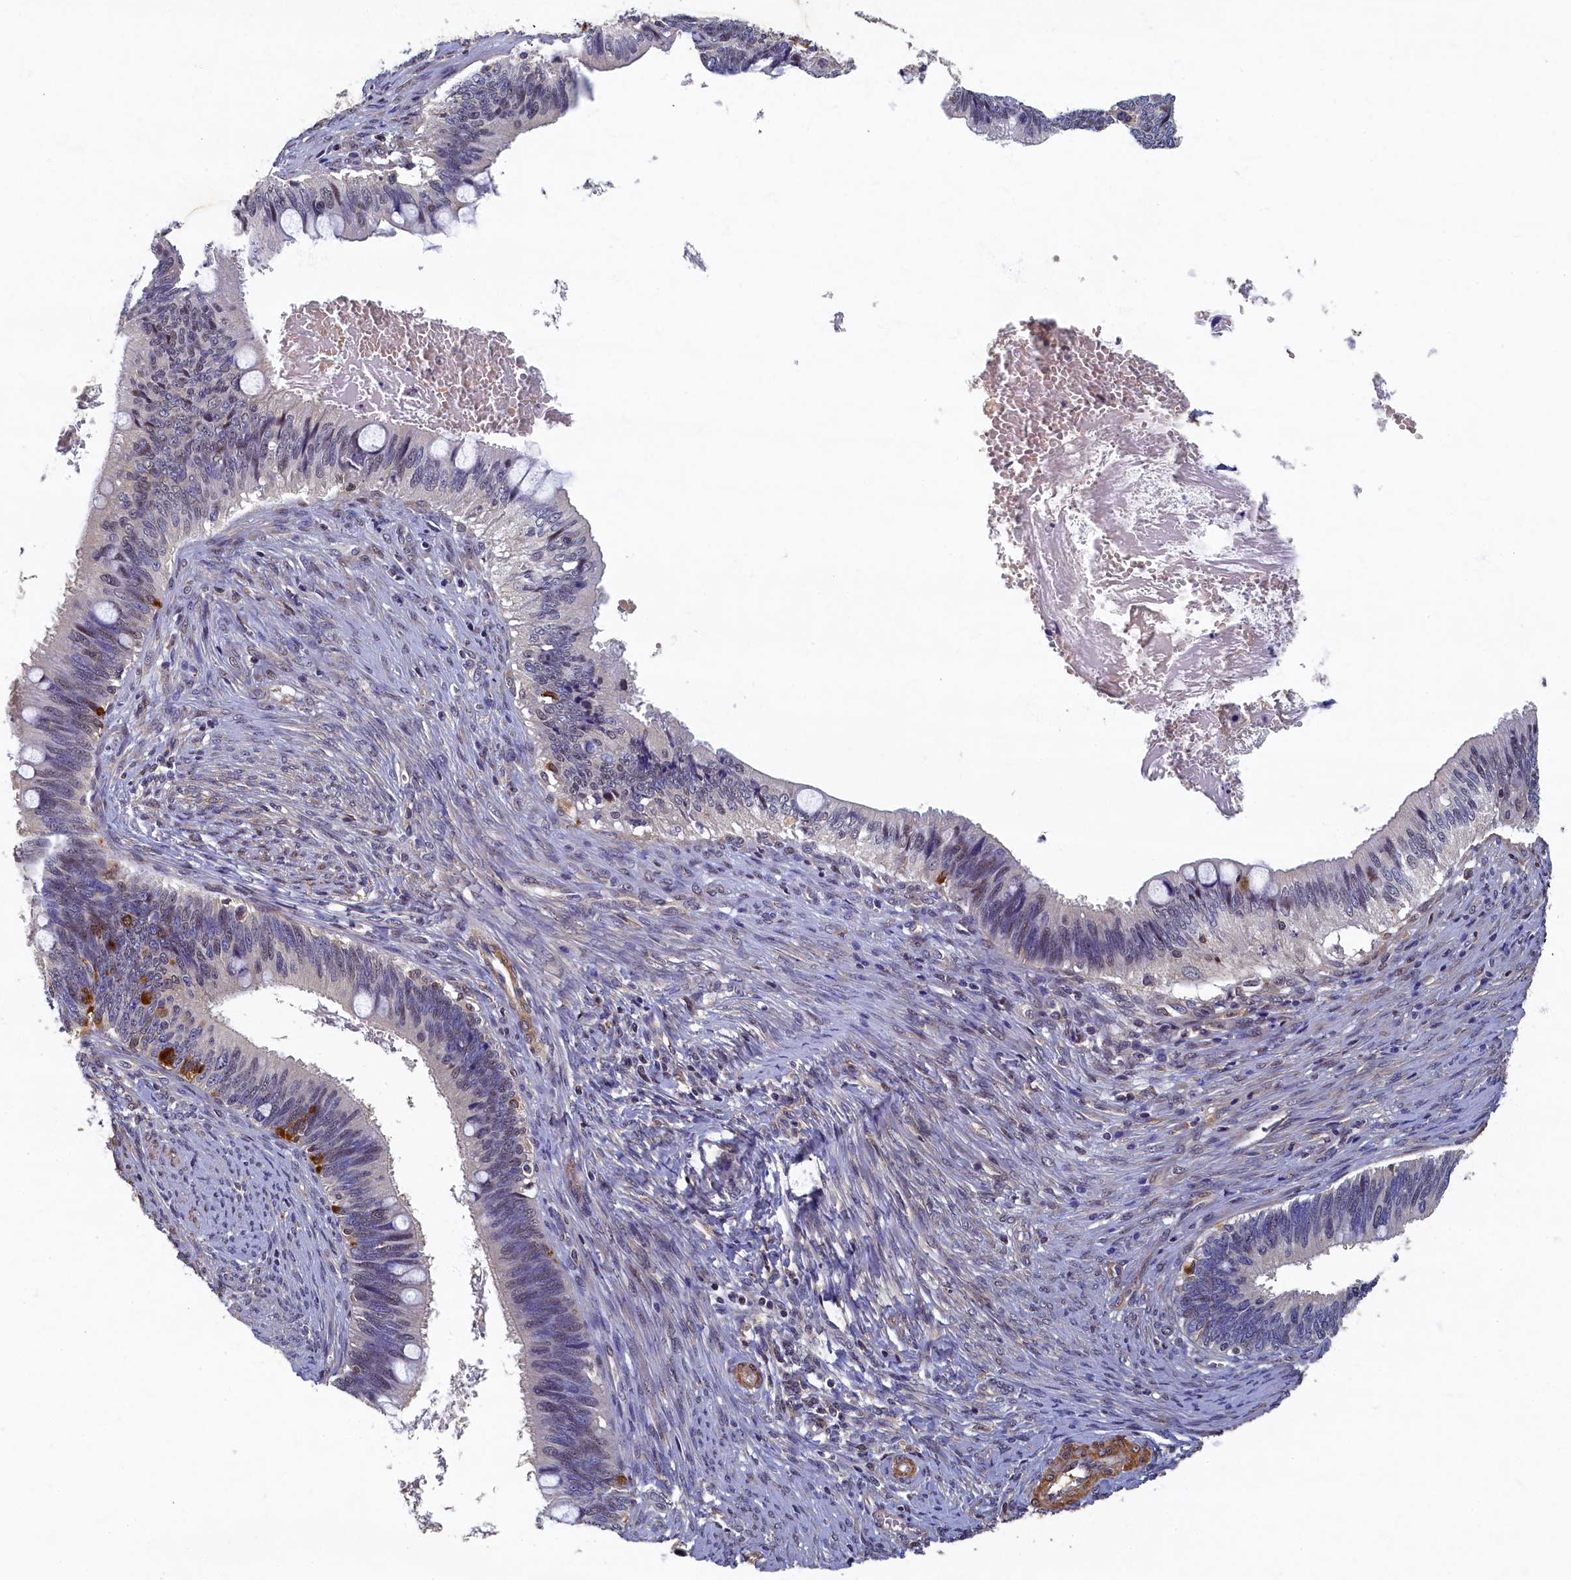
{"staining": {"intensity": "negative", "quantity": "none", "location": "none"}, "tissue": "cervical cancer", "cell_type": "Tumor cells", "image_type": "cancer", "snomed": [{"axis": "morphology", "description": "Adenocarcinoma, NOS"}, {"axis": "topography", "description": "Cervix"}], "caption": "An image of cervical cancer (adenocarcinoma) stained for a protein displays no brown staining in tumor cells.", "gene": "TBCB", "patient": {"sex": "female", "age": 42}}